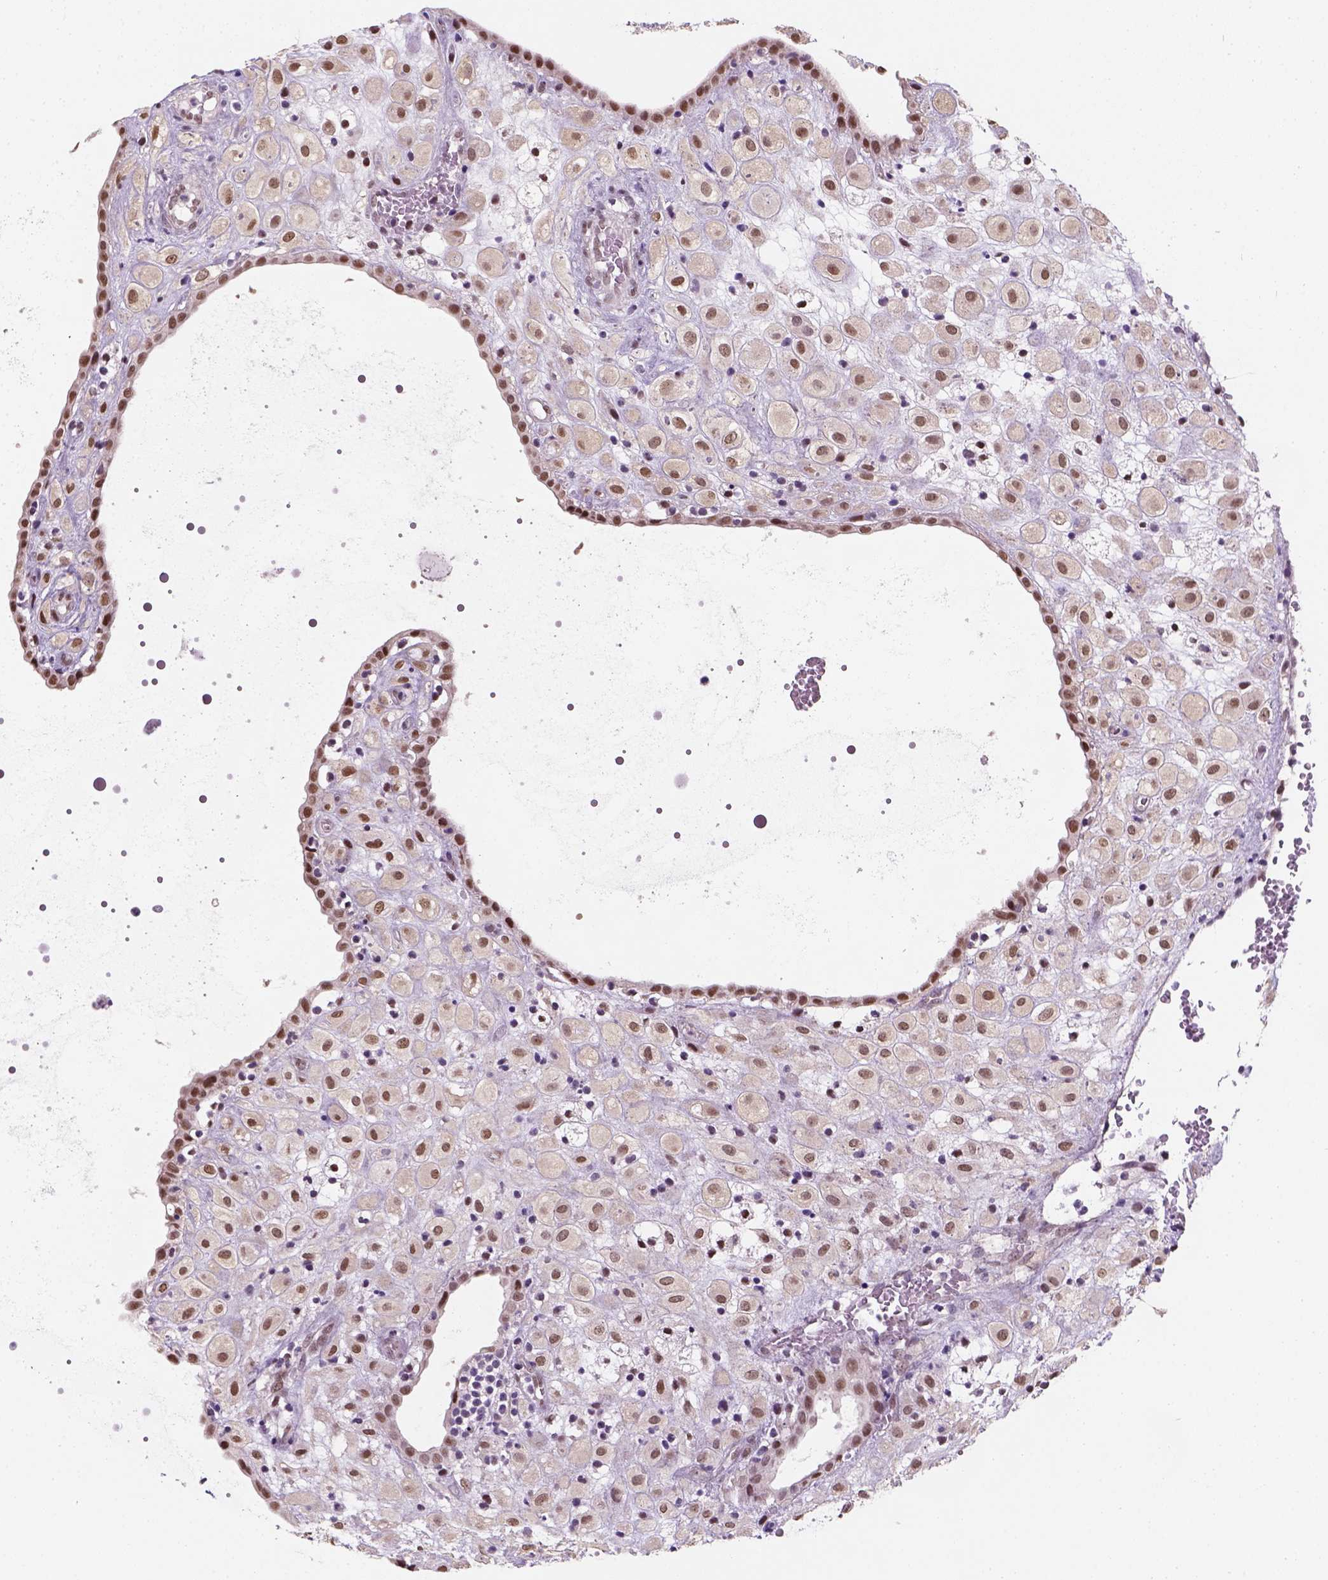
{"staining": {"intensity": "moderate", "quantity": ">75%", "location": "nuclear"}, "tissue": "placenta", "cell_type": "Decidual cells", "image_type": "normal", "snomed": [{"axis": "morphology", "description": "Normal tissue, NOS"}, {"axis": "topography", "description": "Placenta"}], "caption": "The photomicrograph exhibits a brown stain indicating the presence of a protein in the nuclear of decidual cells in placenta.", "gene": "C1orf112", "patient": {"sex": "female", "age": 24}}